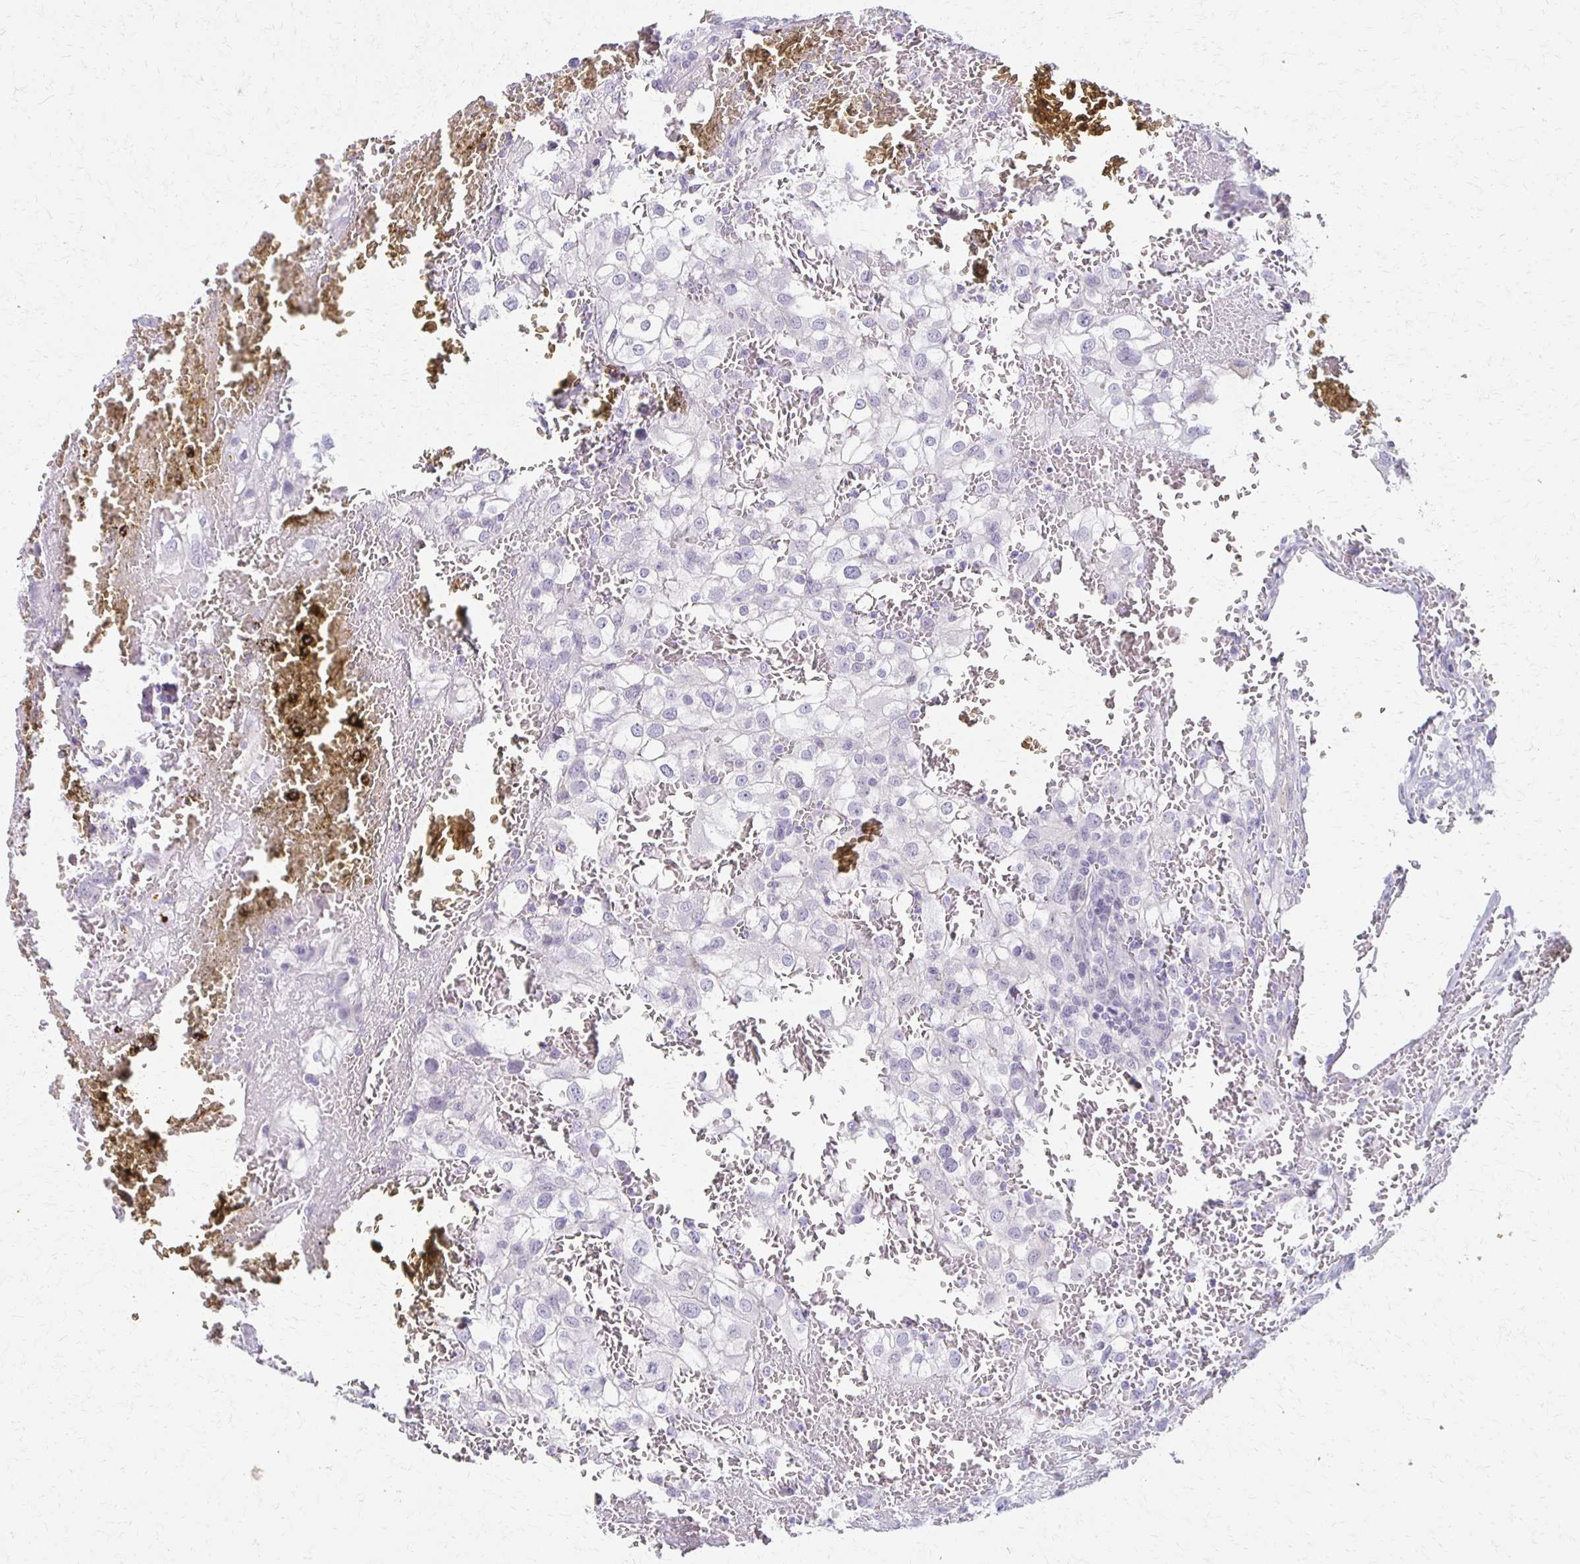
{"staining": {"intensity": "negative", "quantity": "none", "location": "none"}, "tissue": "renal cancer", "cell_type": "Tumor cells", "image_type": "cancer", "snomed": [{"axis": "morphology", "description": "Adenocarcinoma, NOS"}, {"axis": "topography", "description": "Kidney"}], "caption": "Immunohistochemistry of human renal cancer exhibits no expression in tumor cells.", "gene": "FOXO4", "patient": {"sex": "female", "age": 74}}